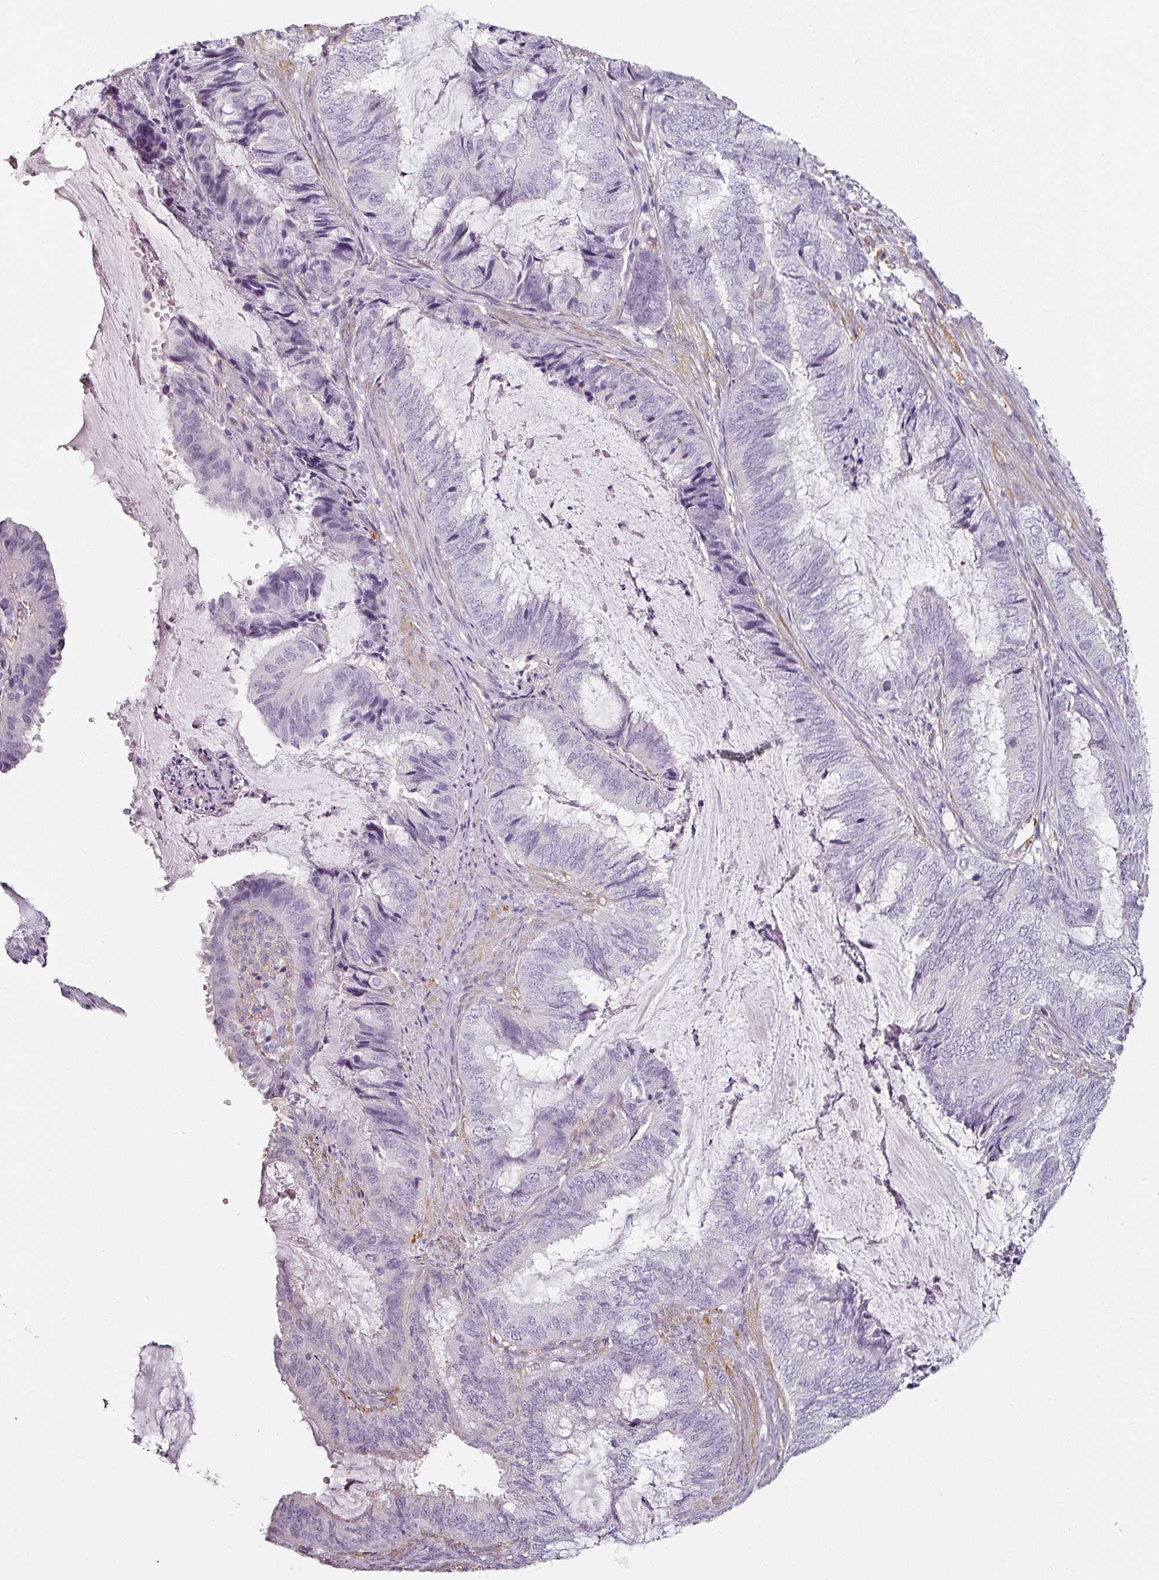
{"staining": {"intensity": "negative", "quantity": "none", "location": "none"}, "tissue": "endometrial cancer", "cell_type": "Tumor cells", "image_type": "cancer", "snomed": [{"axis": "morphology", "description": "Adenocarcinoma, NOS"}, {"axis": "topography", "description": "Endometrium"}], "caption": "DAB immunohistochemical staining of endometrial cancer (adenocarcinoma) demonstrates no significant positivity in tumor cells. (DAB IHC with hematoxylin counter stain).", "gene": "CAP2", "patient": {"sex": "female", "age": 51}}